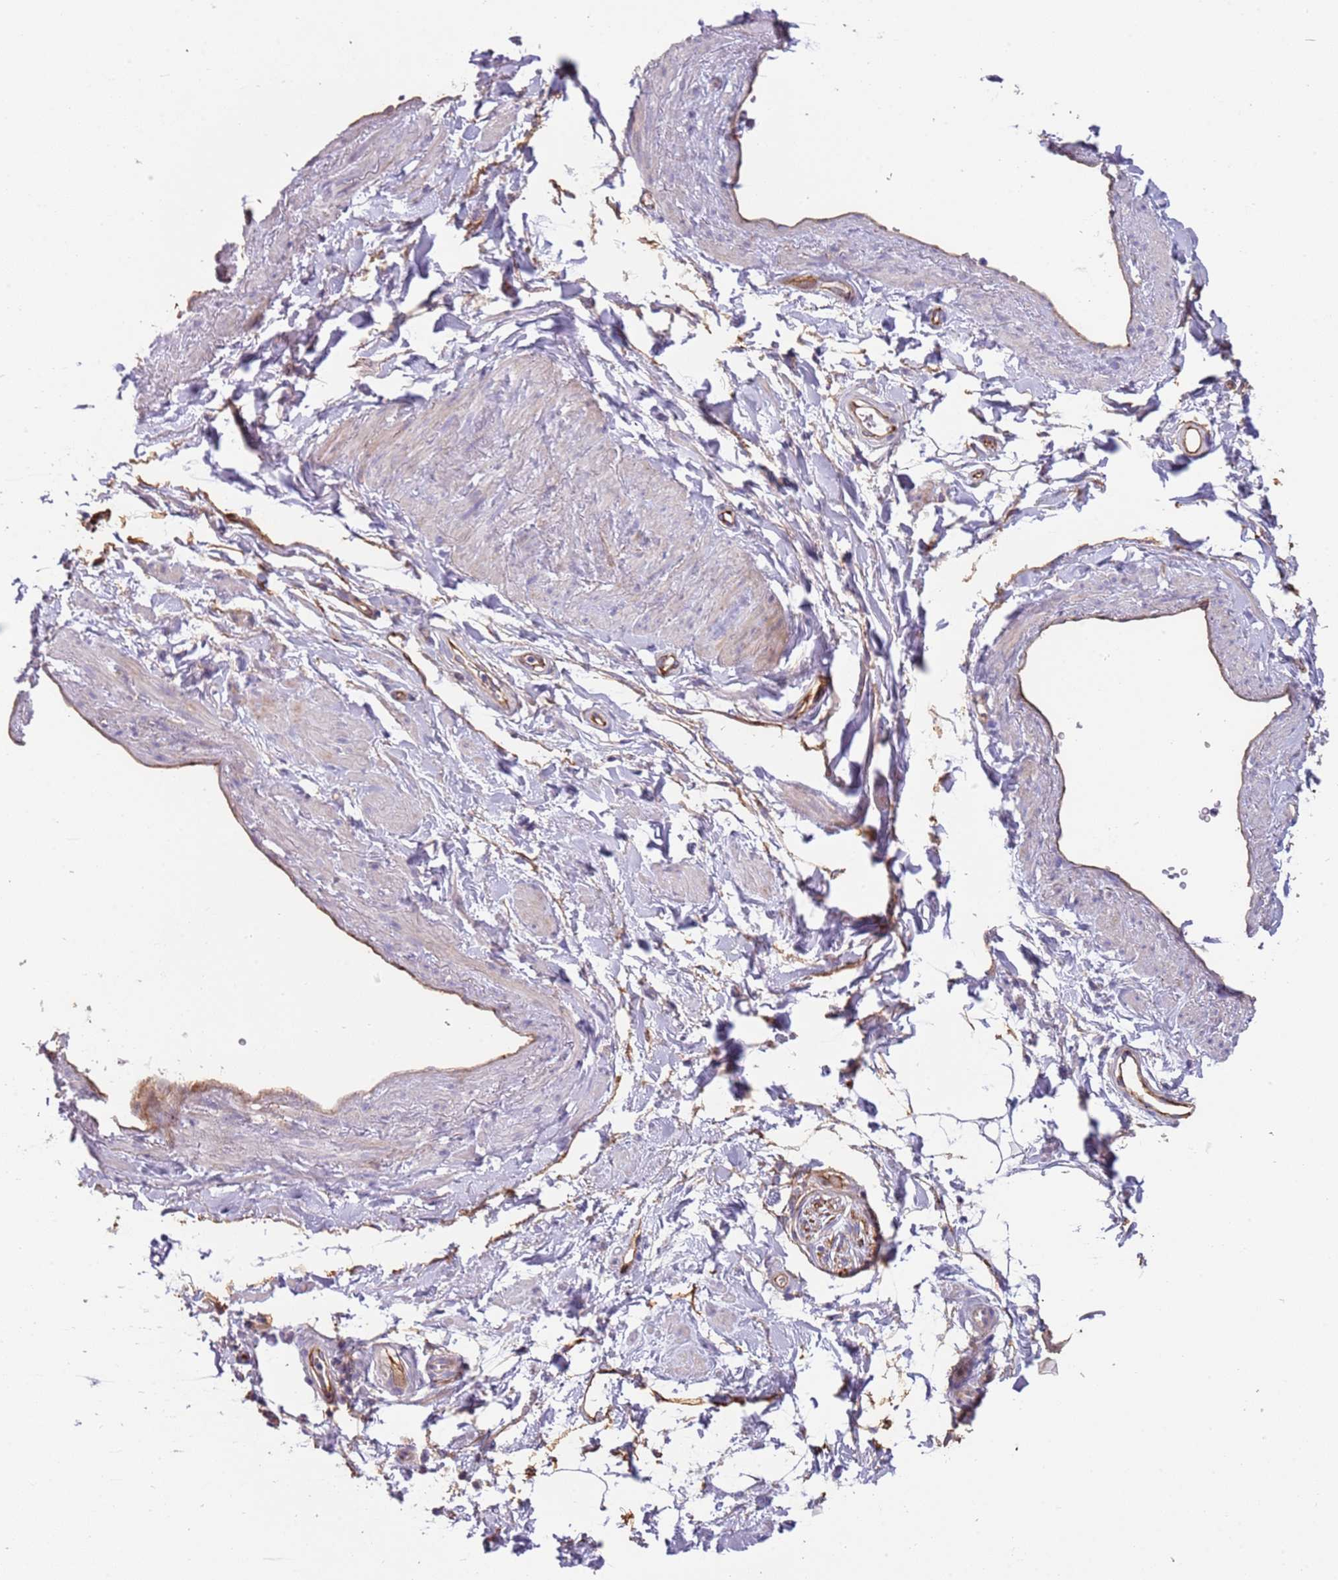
{"staining": {"intensity": "negative", "quantity": "none", "location": "none"}, "tissue": "adipose tissue", "cell_type": "Adipocytes", "image_type": "normal", "snomed": [{"axis": "morphology", "description": "Normal tissue, NOS"}, {"axis": "topography", "description": "Soft tissue"}, {"axis": "topography", "description": "Adipose tissue"}, {"axis": "topography", "description": "Vascular tissue"}, {"axis": "topography", "description": "Peripheral nerve tissue"}], "caption": "An IHC micrograph of benign adipose tissue is shown. There is no staining in adipocytes of adipose tissue. (DAB immunohistochemistry visualized using brightfield microscopy, high magnification).", "gene": "ENSG00000271254", "patient": {"sex": "male", "age": 74}}